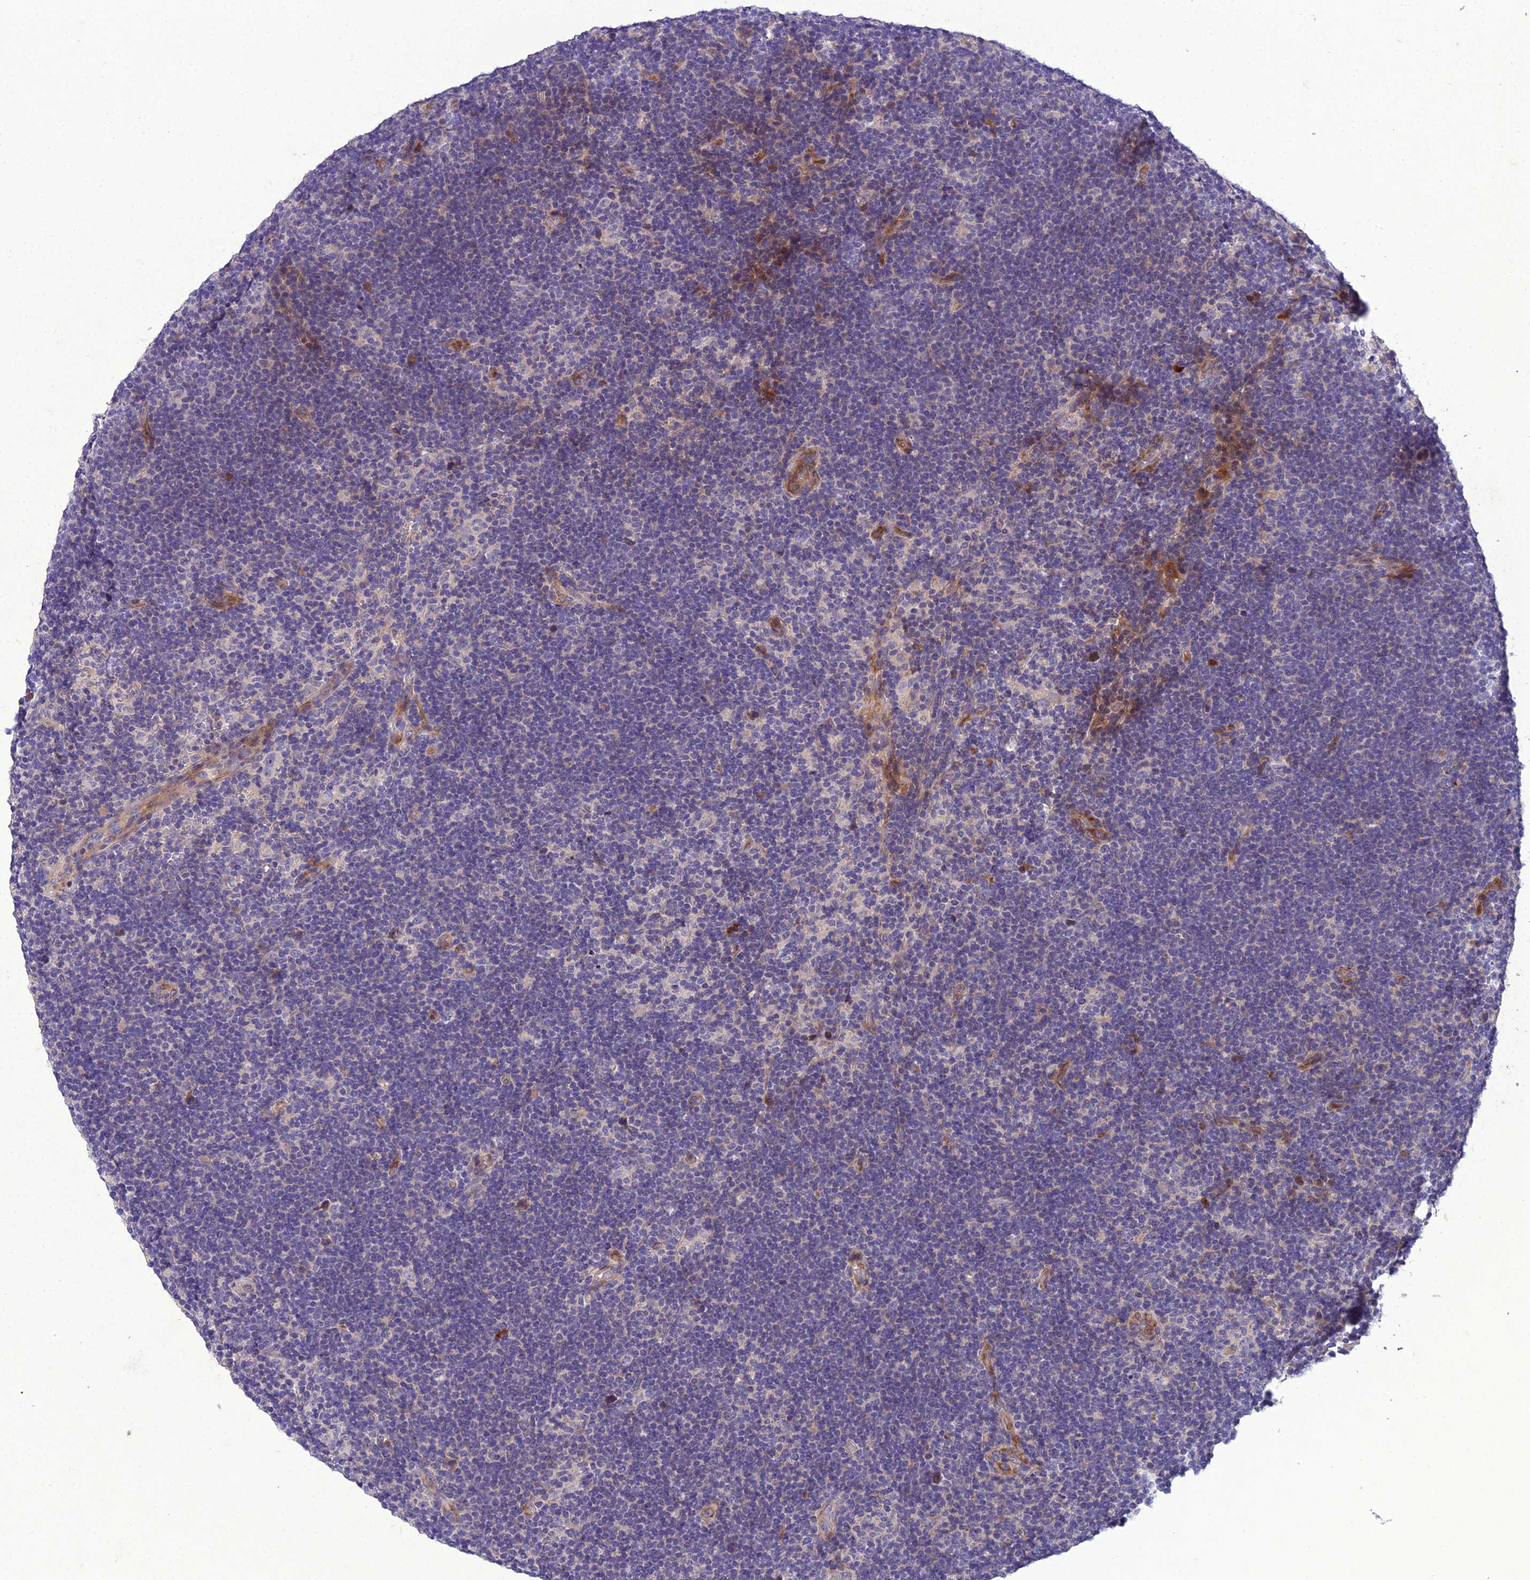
{"staining": {"intensity": "negative", "quantity": "none", "location": "none"}, "tissue": "lymphoma", "cell_type": "Tumor cells", "image_type": "cancer", "snomed": [{"axis": "morphology", "description": "Hodgkin's disease, NOS"}, {"axis": "topography", "description": "Lymph node"}], "caption": "Photomicrograph shows no protein staining in tumor cells of Hodgkin's disease tissue. (DAB (3,3'-diaminobenzidine) immunohistochemistry (IHC), high magnification).", "gene": "ADIPOR2", "patient": {"sex": "female", "age": 57}}